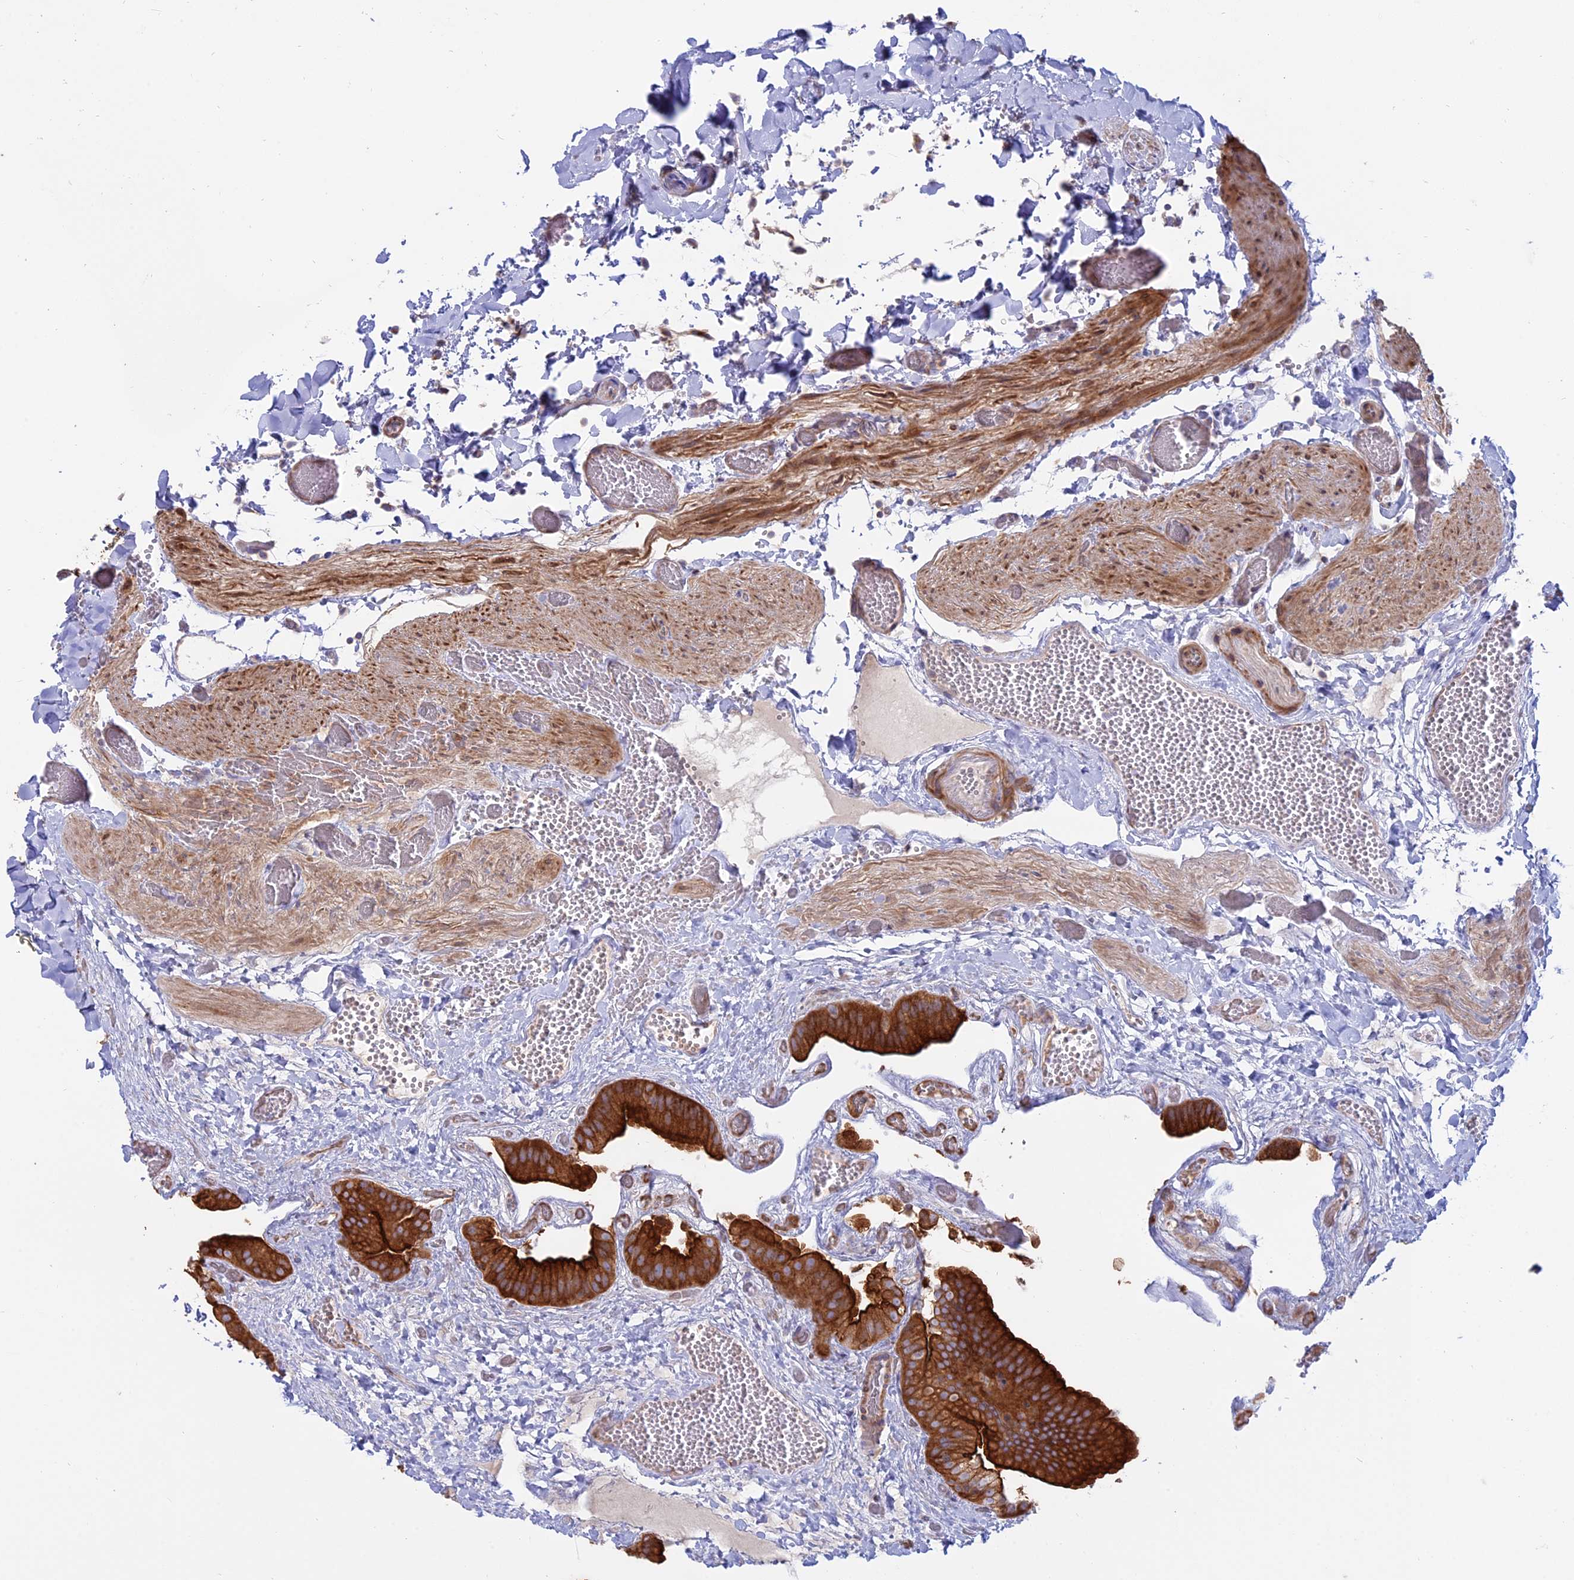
{"staining": {"intensity": "strong", "quantity": ">75%", "location": "cytoplasmic/membranous"}, "tissue": "gallbladder", "cell_type": "Glandular cells", "image_type": "normal", "snomed": [{"axis": "morphology", "description": "Normal tissue, NOS"}, {"axis": "topography", "description": "Gallbladder"}], "caption": "Glandular cells display high levels of strong cytoplasmic/membranous staining in approximately >75% of cells in unremarkable human gallbladder.", "gene": "MYO5B", "patient": {"sex": "female", "age": 64}}